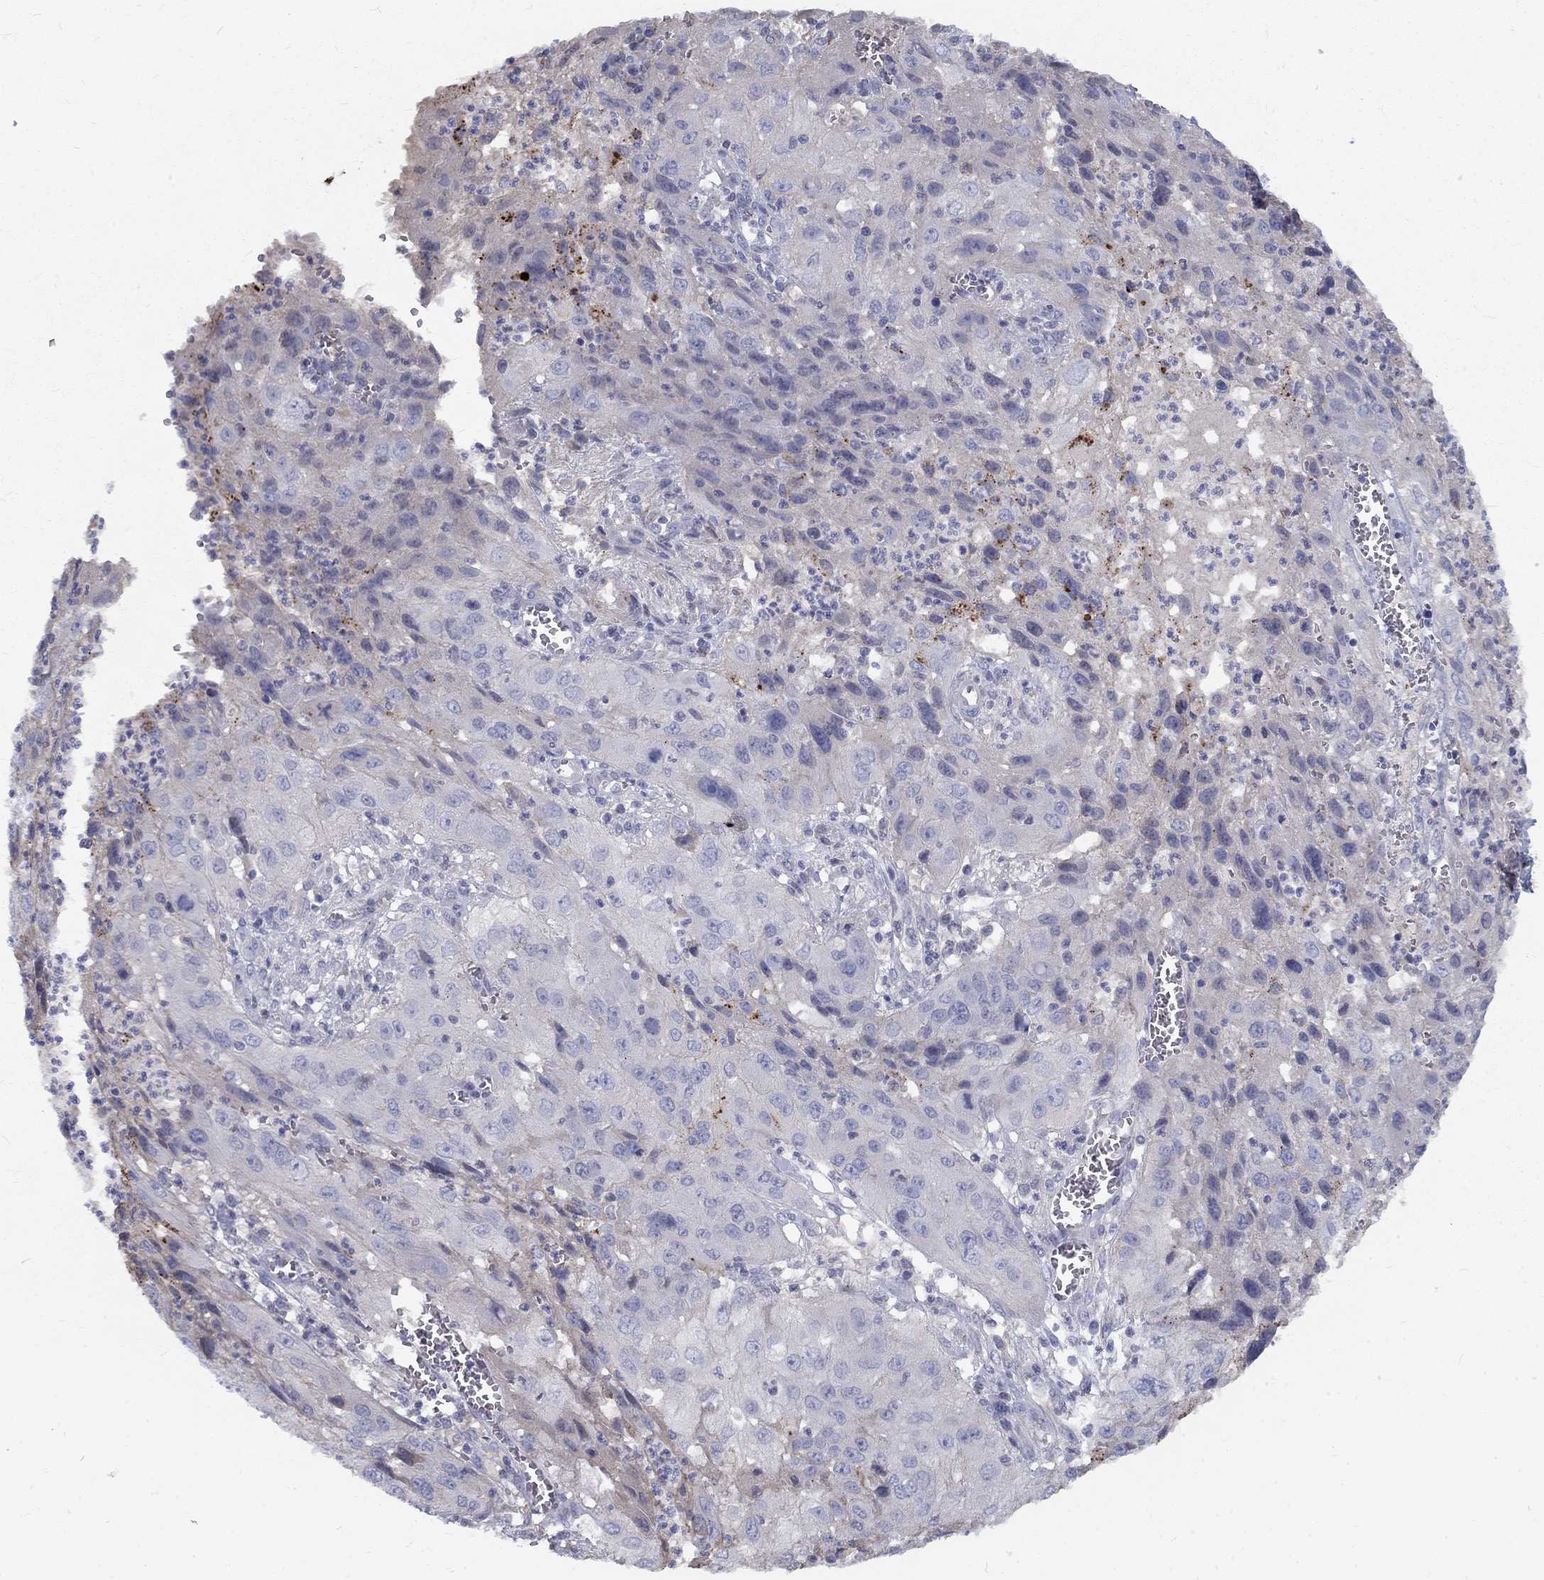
{"staining": {"intensity": "strong", "quantity": "<25%", "location": "cytoplasmic/membranous"}, "tissue": "cervical cancer", "cell_type": "Tumor cells", "image_type": "cancer", "snomed": [{"axis": "morphology", "description": "Squamous cell carcinoma, NOS"}, {"axis": "topography", "description": "Cervix"}], "caption": "Immunohistochemistry (DAB (3,3'-diaminobenzidine)) staining of cervical cancer demonstrates strong cytoplasmic/membranous protein positivity in about <25% of tumor cells. The protein is shown in brown color, while the nuclei are stained blue.", "gene": "EPDR1", "patient": {"sex": "female", "age": 32}}